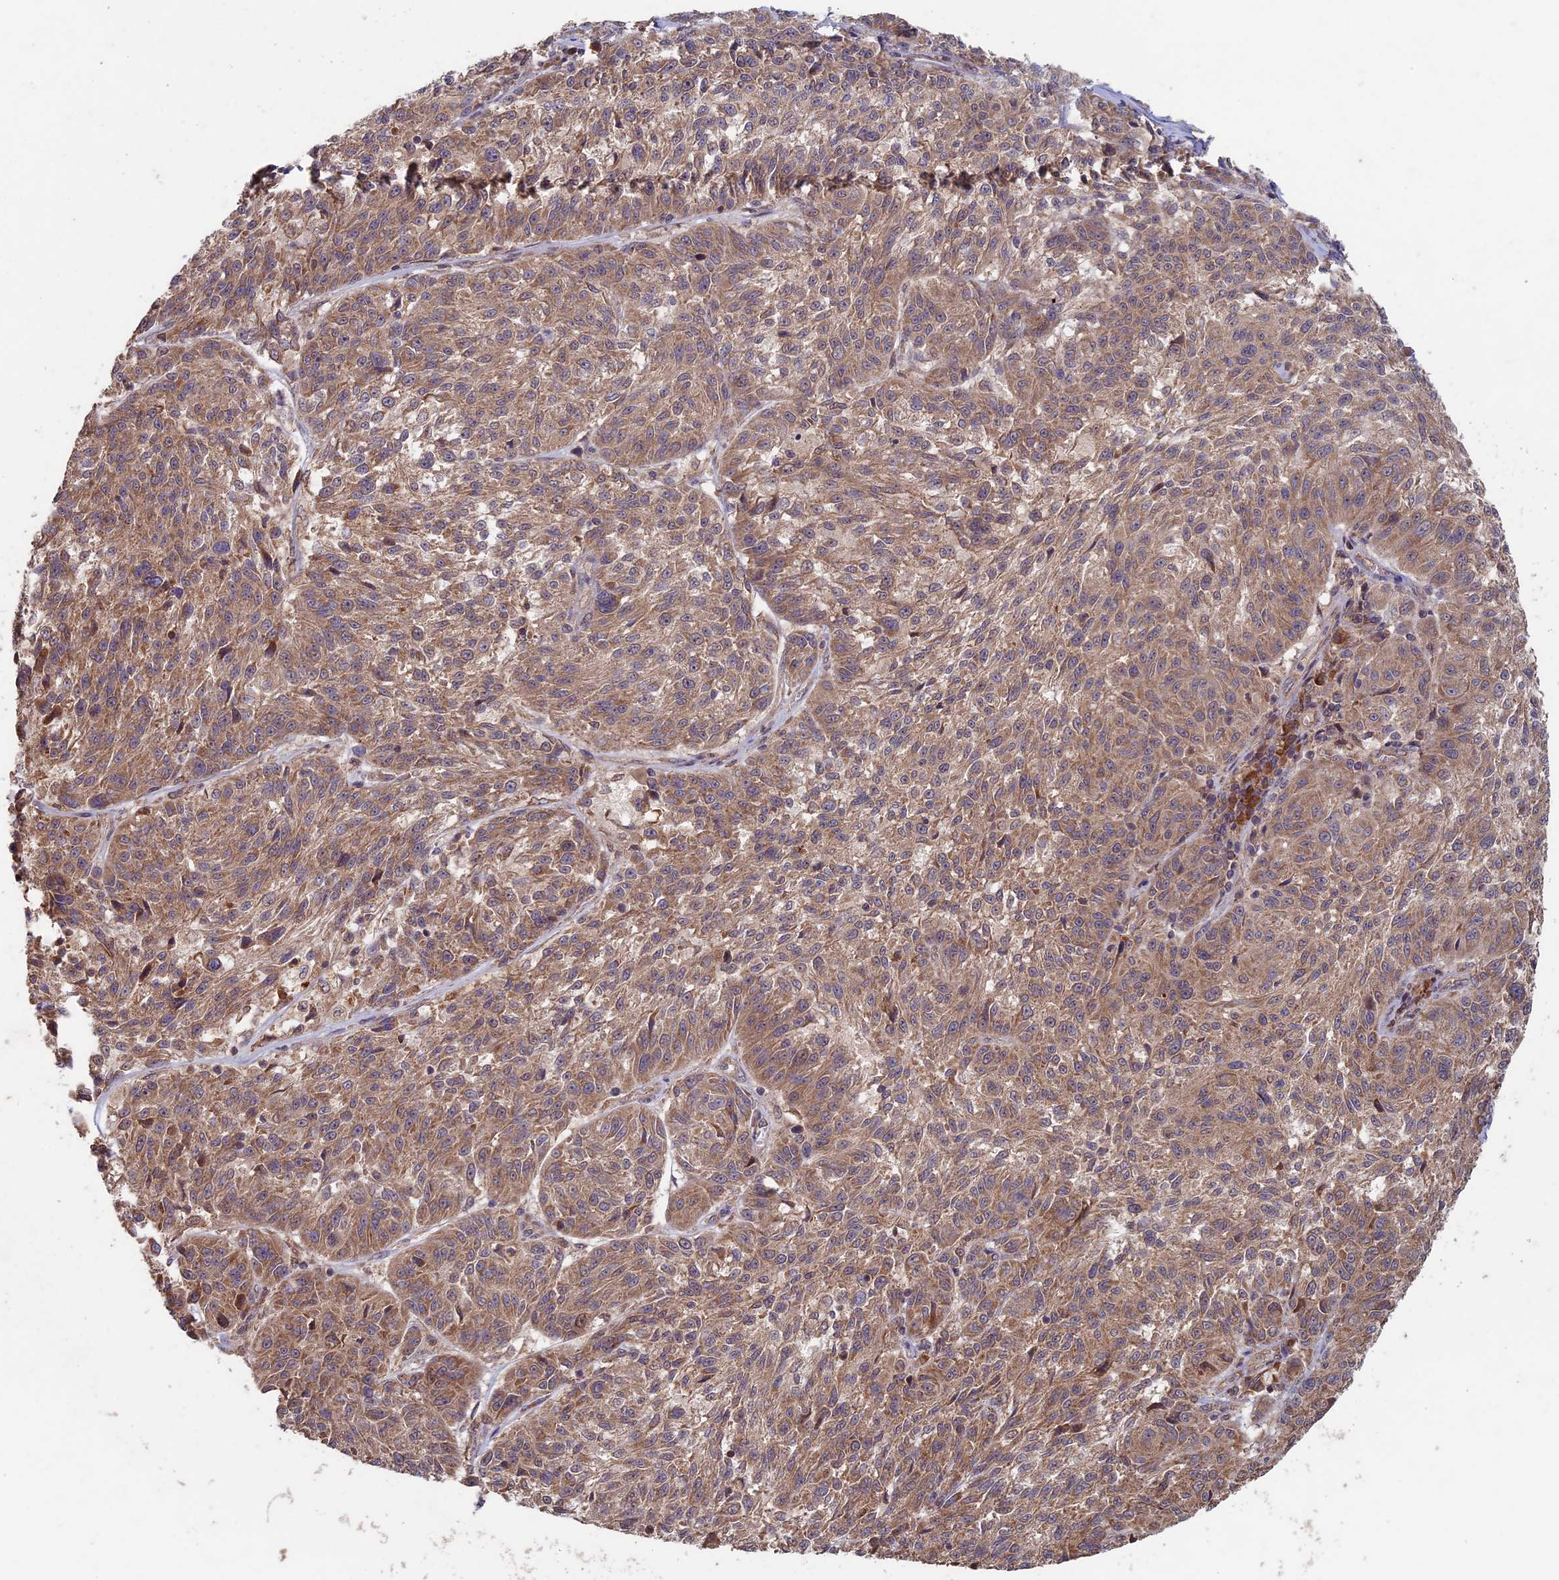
{"staining": {"intensity": "moderate", "quantity": ">75%", "location": "cytoplasmic/membranous"}, "tissue": "melanoma", "cell_type": "Tumor cells", "image_type": "cancer", "snomed": [{"axis": "morphology", "description": "Malignant melanoma, NOS"}, {"axis": "topography", "description": "Skin"}], "caption": "Melanoma stained with DAB (3,3'-diaminobenzidine) IHC shows medium levels of moderate cytoplasmic/membranous expression in about >75% of tumor cells.", "gene": "RCCD1", "patient": {"sex": "male", "age": 53}}